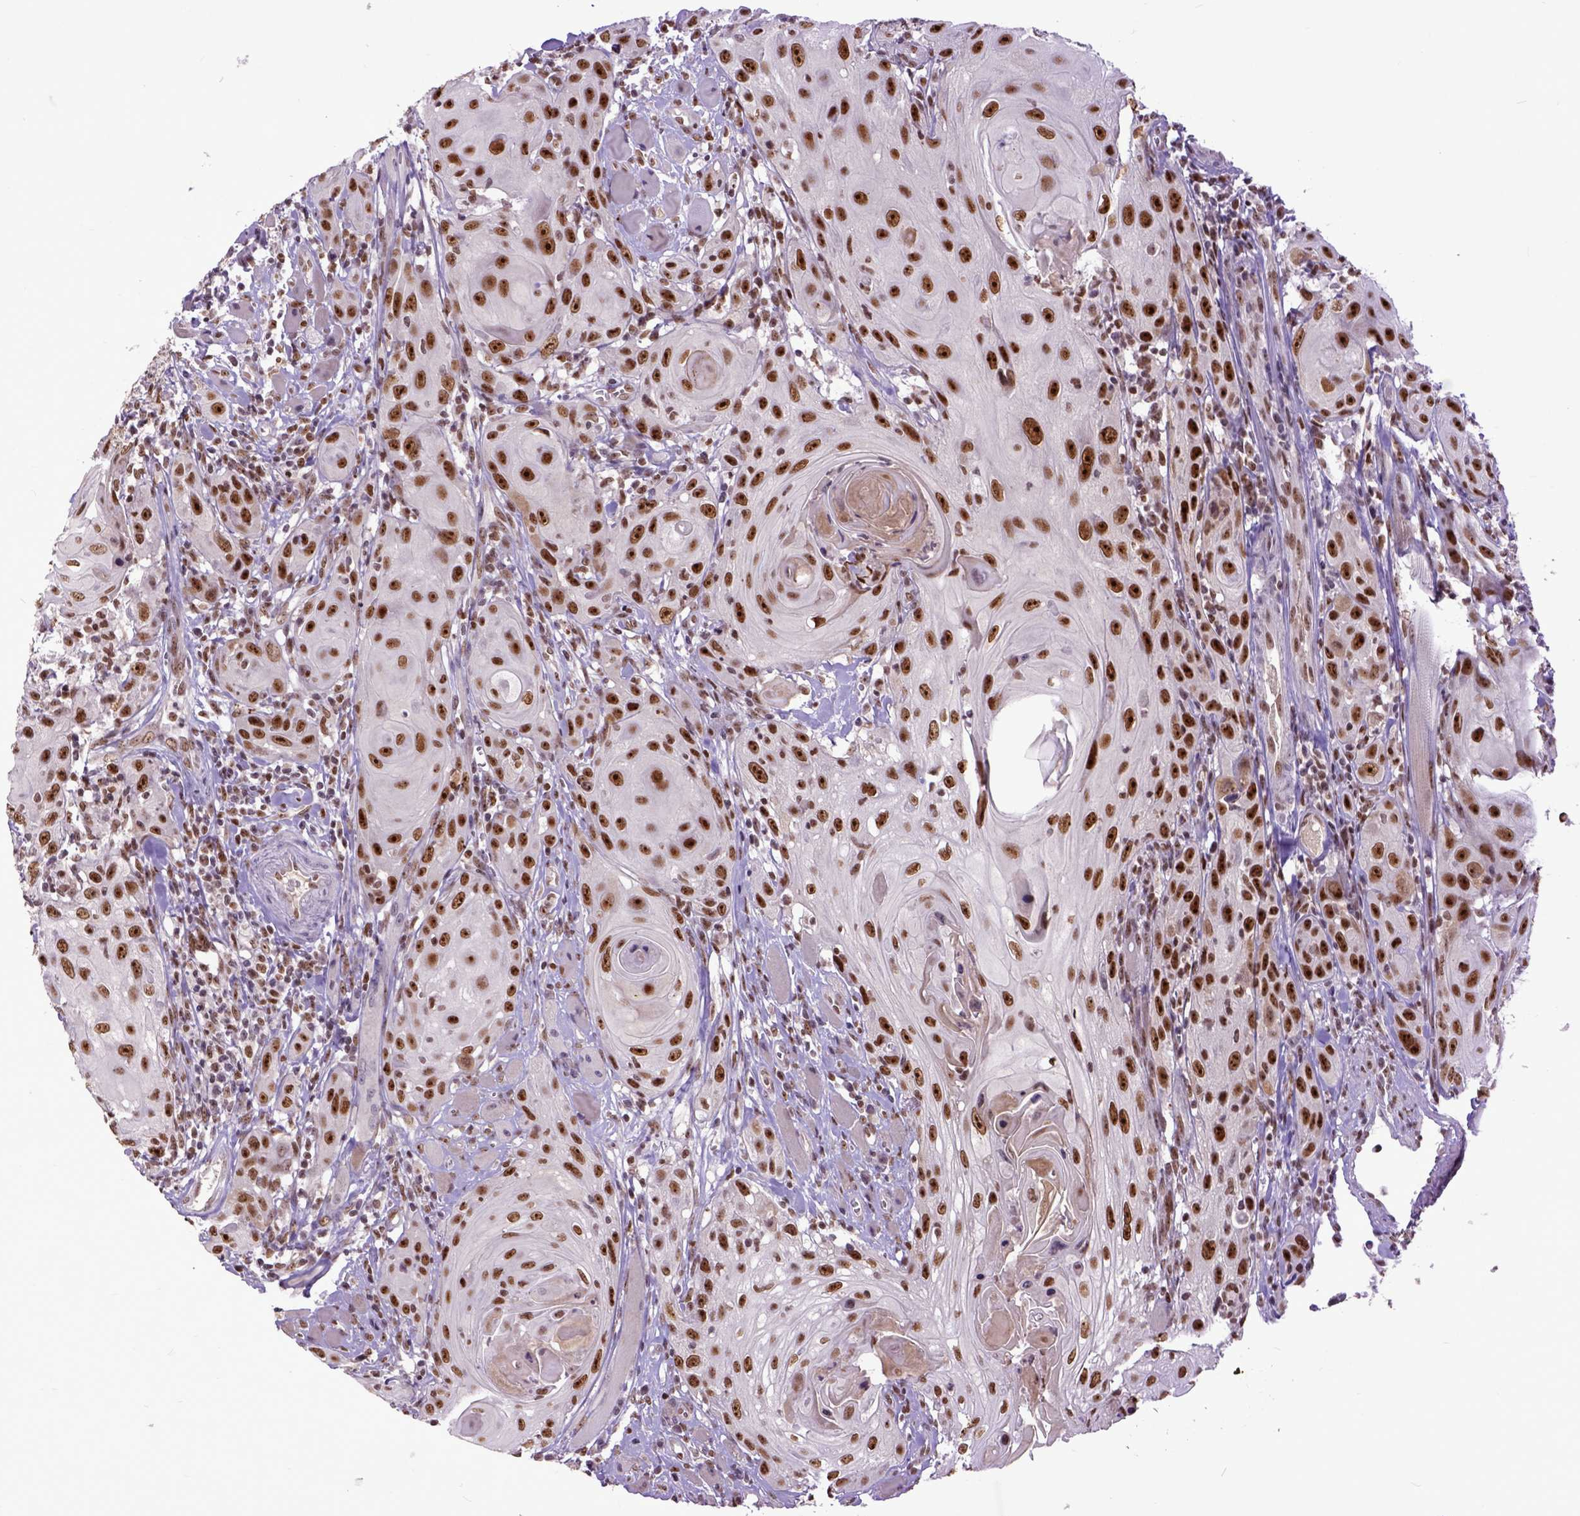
{"staining": {"intensity": "moderate", "quantity": ">75%", "location": "nuclear"}, "tissue": "head and neck cancer", "cell_type": "Tumor cells", "image_type": "cancer", "snomed": [{"axis": "morphology", "description": "Squamous cell carcinoma, NOS"}, {"axis": "topography", "description": "Head-Neck"}], "caption": "Head and neck cancer (squamous cell carcinoma) was stained to show a protein in brown. There is medium levels of moderate nuclear expression in approximately >75% of tumor cells.", "gene": "RCC2", "patient": {"sex": "female", "age": 80}}